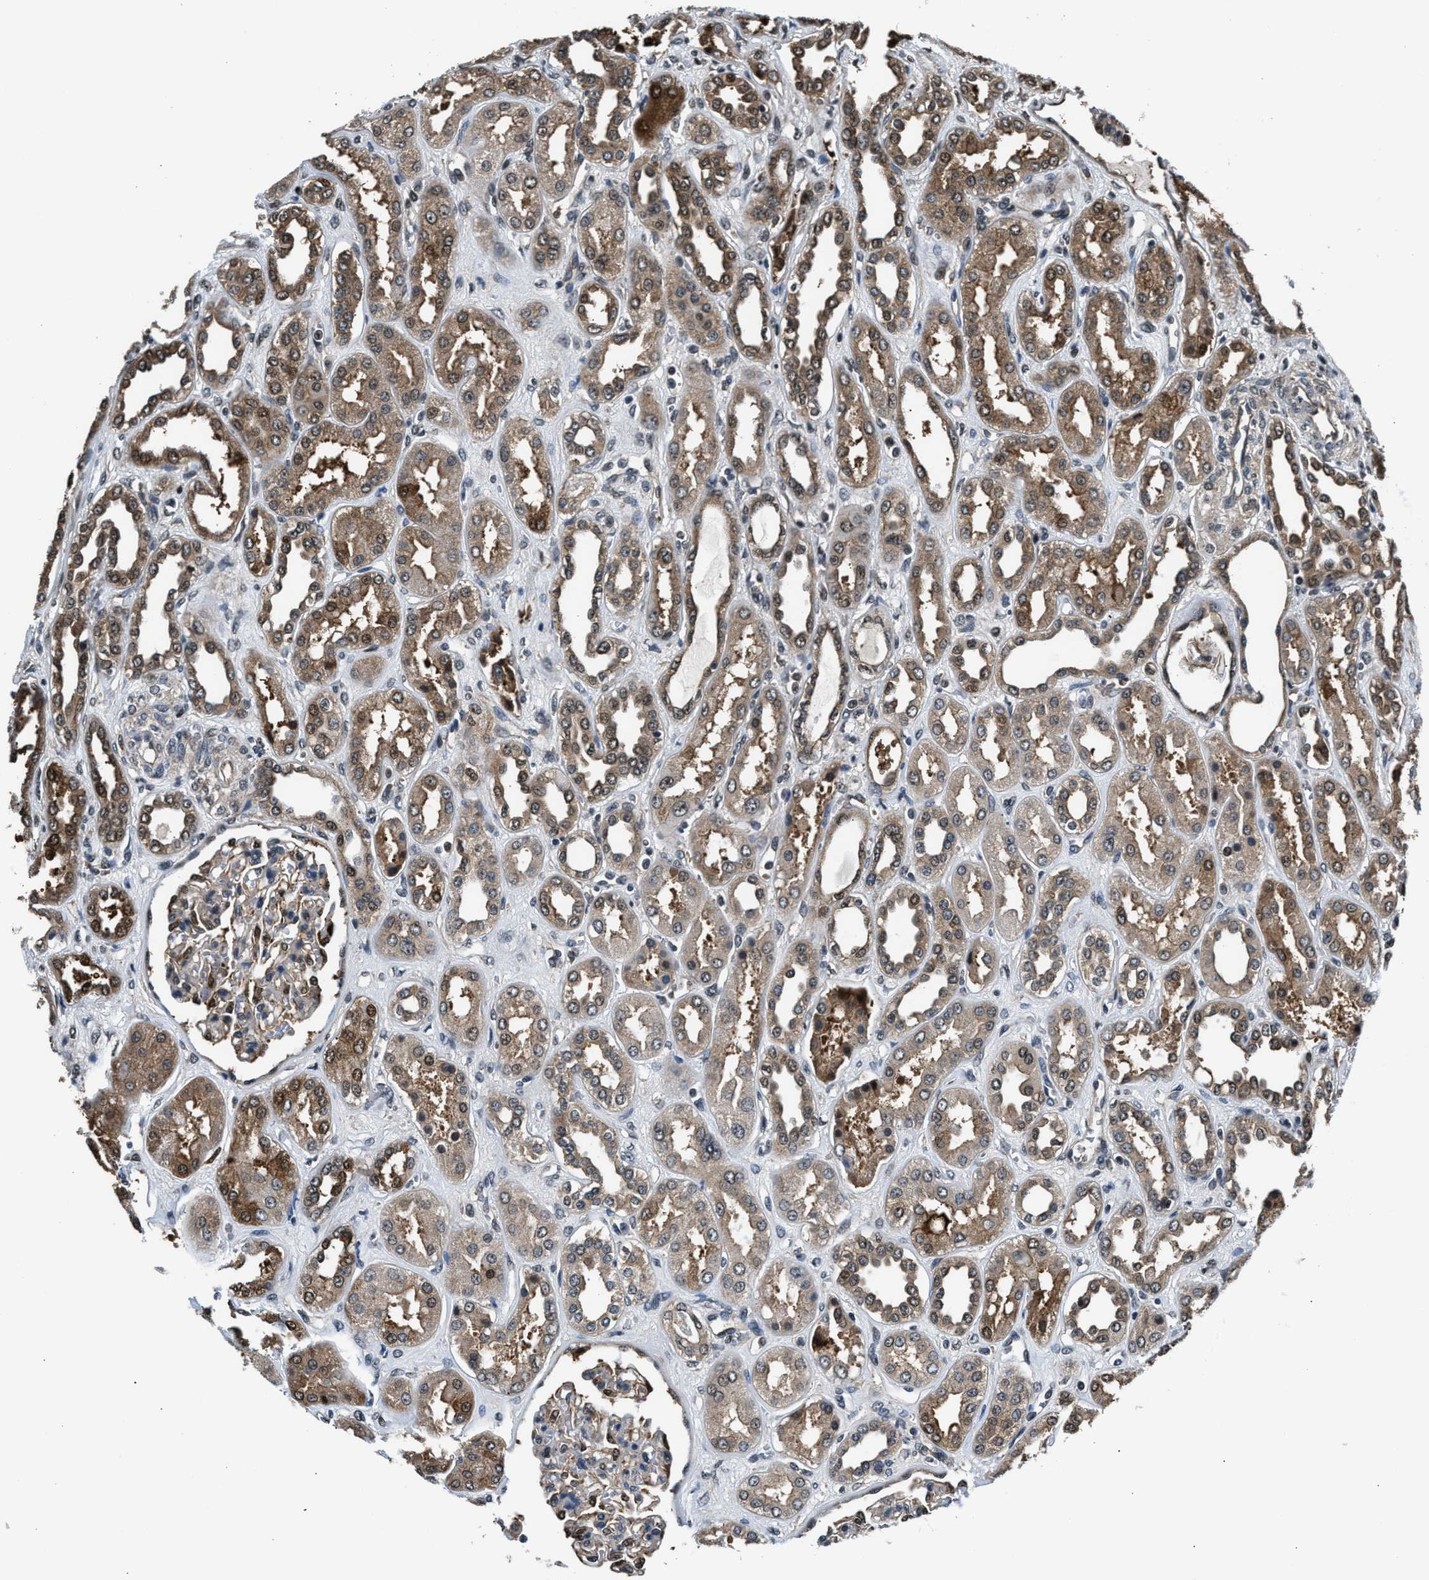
{"staining": {"intensity": "moderate", "quantity": "<25%", "location": "cytoplasmic/membranous,nuclear"}, "tissue": "kidney", "cell_type": "Cells in glomeruli", "image_type": "normal", "snomed": [{"axis": "morphology", "description": "Normal tissue, NOS"}, {"axis": "topography", "description": "Kidney"}], "caption": "Protein expression by immunohistochemistry reveals moderate cytoplasmic/membranous,nuclear expression in about <25% of cells in glomeruli in unremarkable kidney.", "gene": "RBM33", "patient": {"sex": "male", "age": 59}}